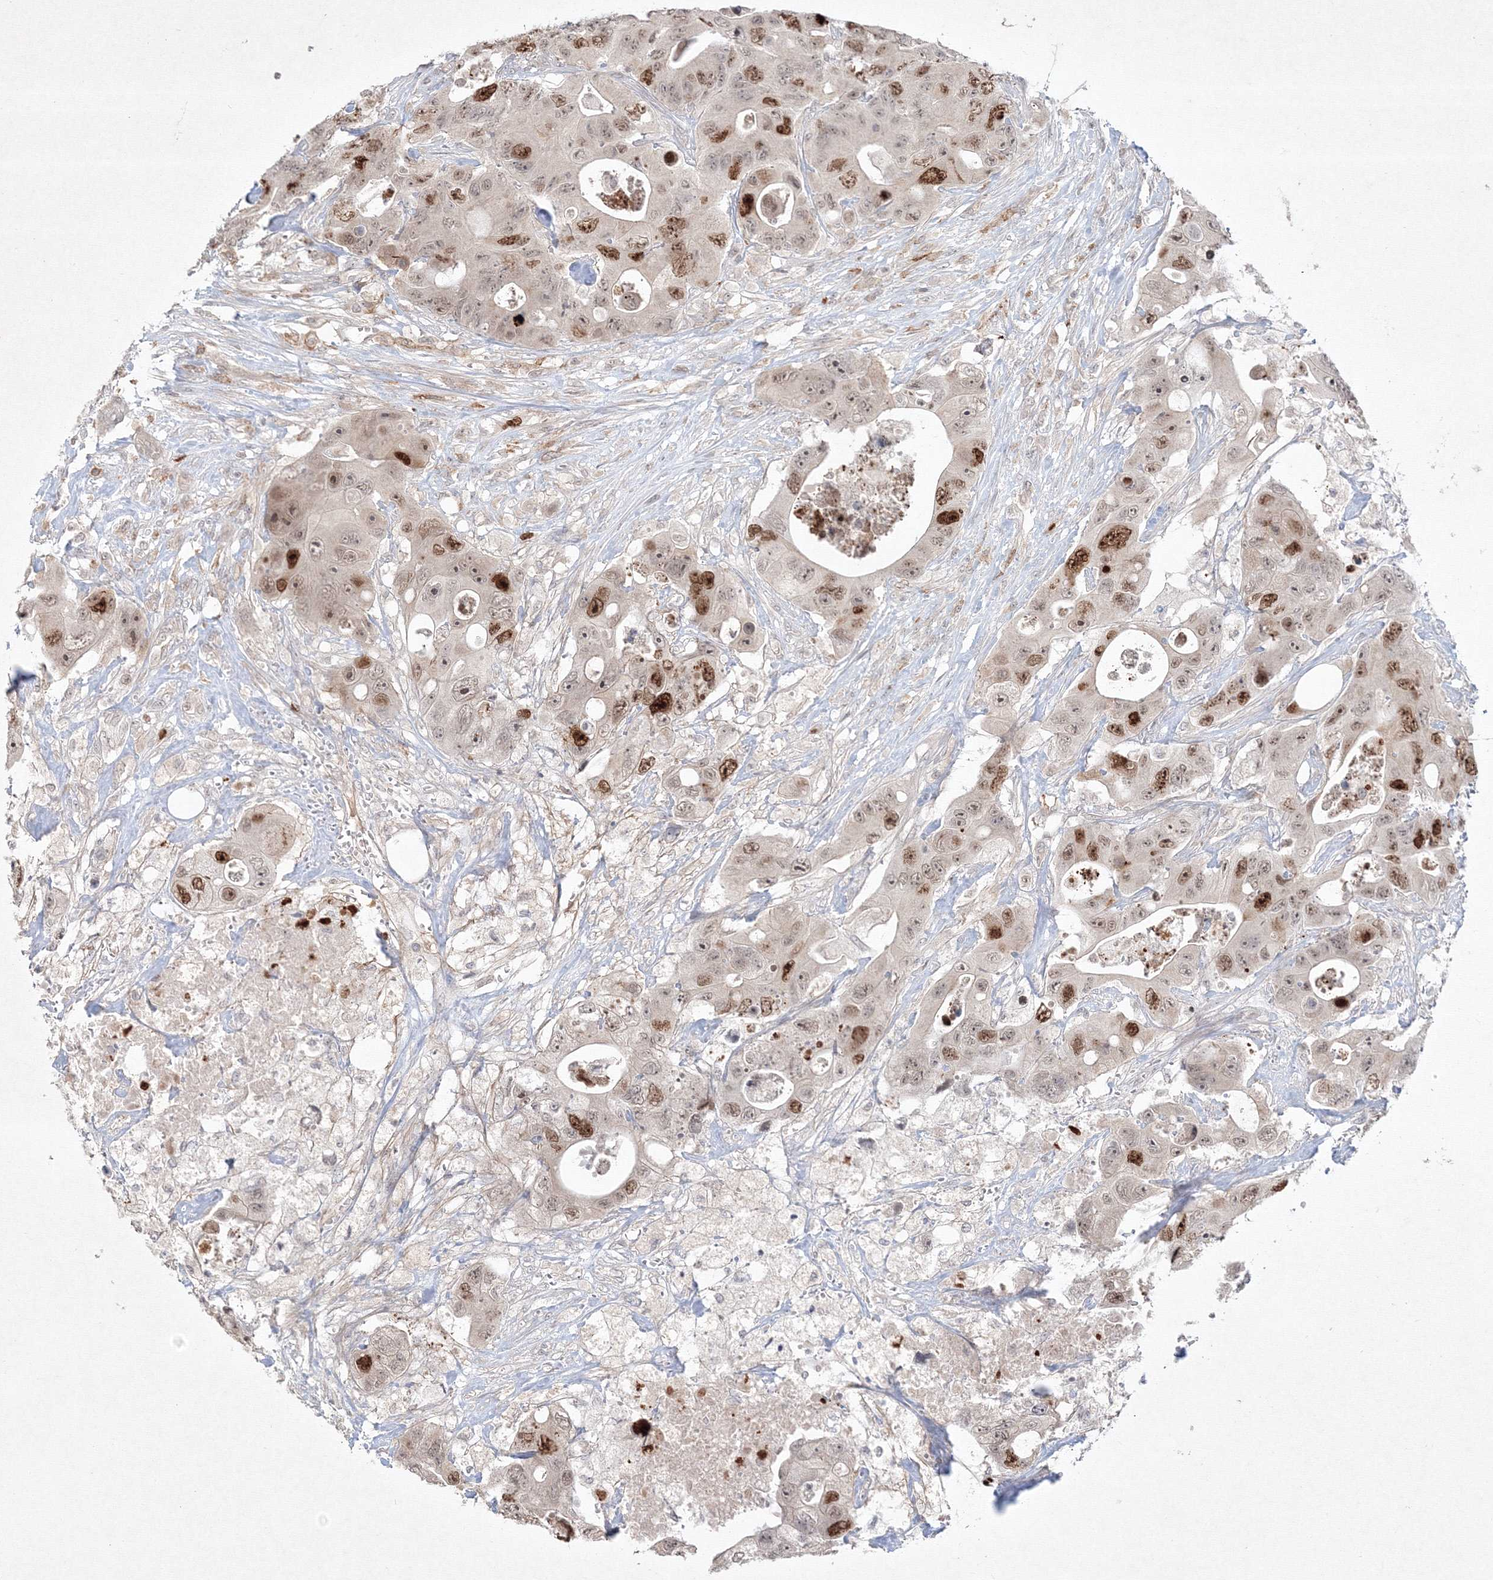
{"staining": {"intensity": "strong", "quantity": "25%-75%", "location": "nuclear"}, "tissue": "colorectal cancer", "cell_type": "Tumor cells", "image_type": "cancer", "snomed": [{"axis": "morphology", "description": "Adenocarcinoma, NOS"}, {"axis": "topography", "description": "Colon"}], "caption": "Immunohistochemical staining of human colorectal cancer displays high levels of strong nuclear staining in approximately 25%-75% of tumor cells.", "gene": "KIF20A", "patient": {"sex": "female", "age": 46}}